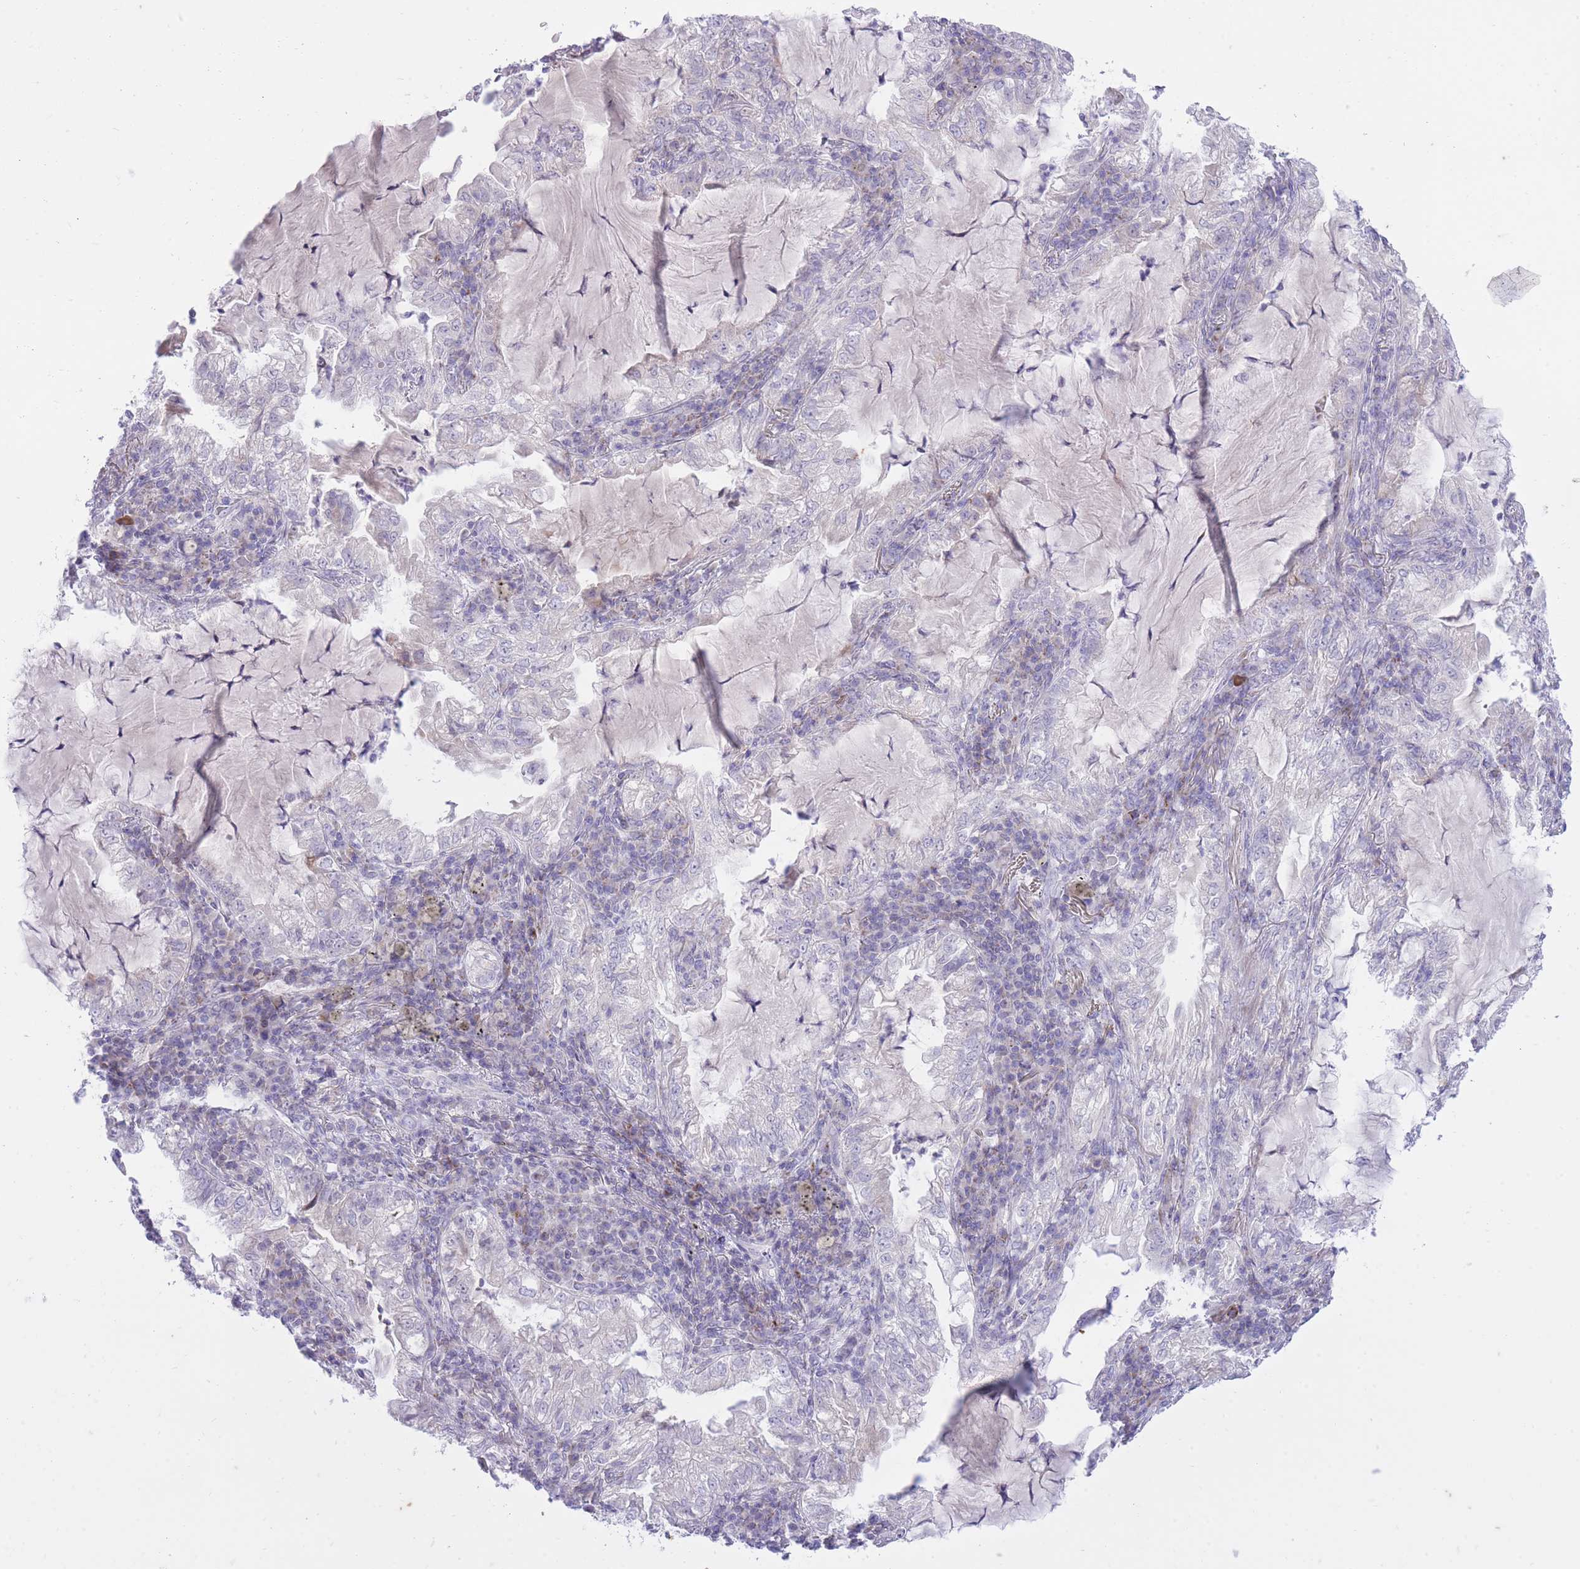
{"staining": {"intensity": "negative", "quantity": "none", "location": "none"}, "tissue": "lung cancer", "cell_type": "Tumor cells", "image_type": "cancer", "snomed": [{"axis": "morphology", "description": "Adenocarcinoma, NOS"}, {"axis": "topography", "description": "Lung"}], "caption": "Tumor cells are negative for brown protein staining in lung cancer (adenocarcinoma).", "gene": "DENND2D", "patient": {"sex": "female", "age": 73}}